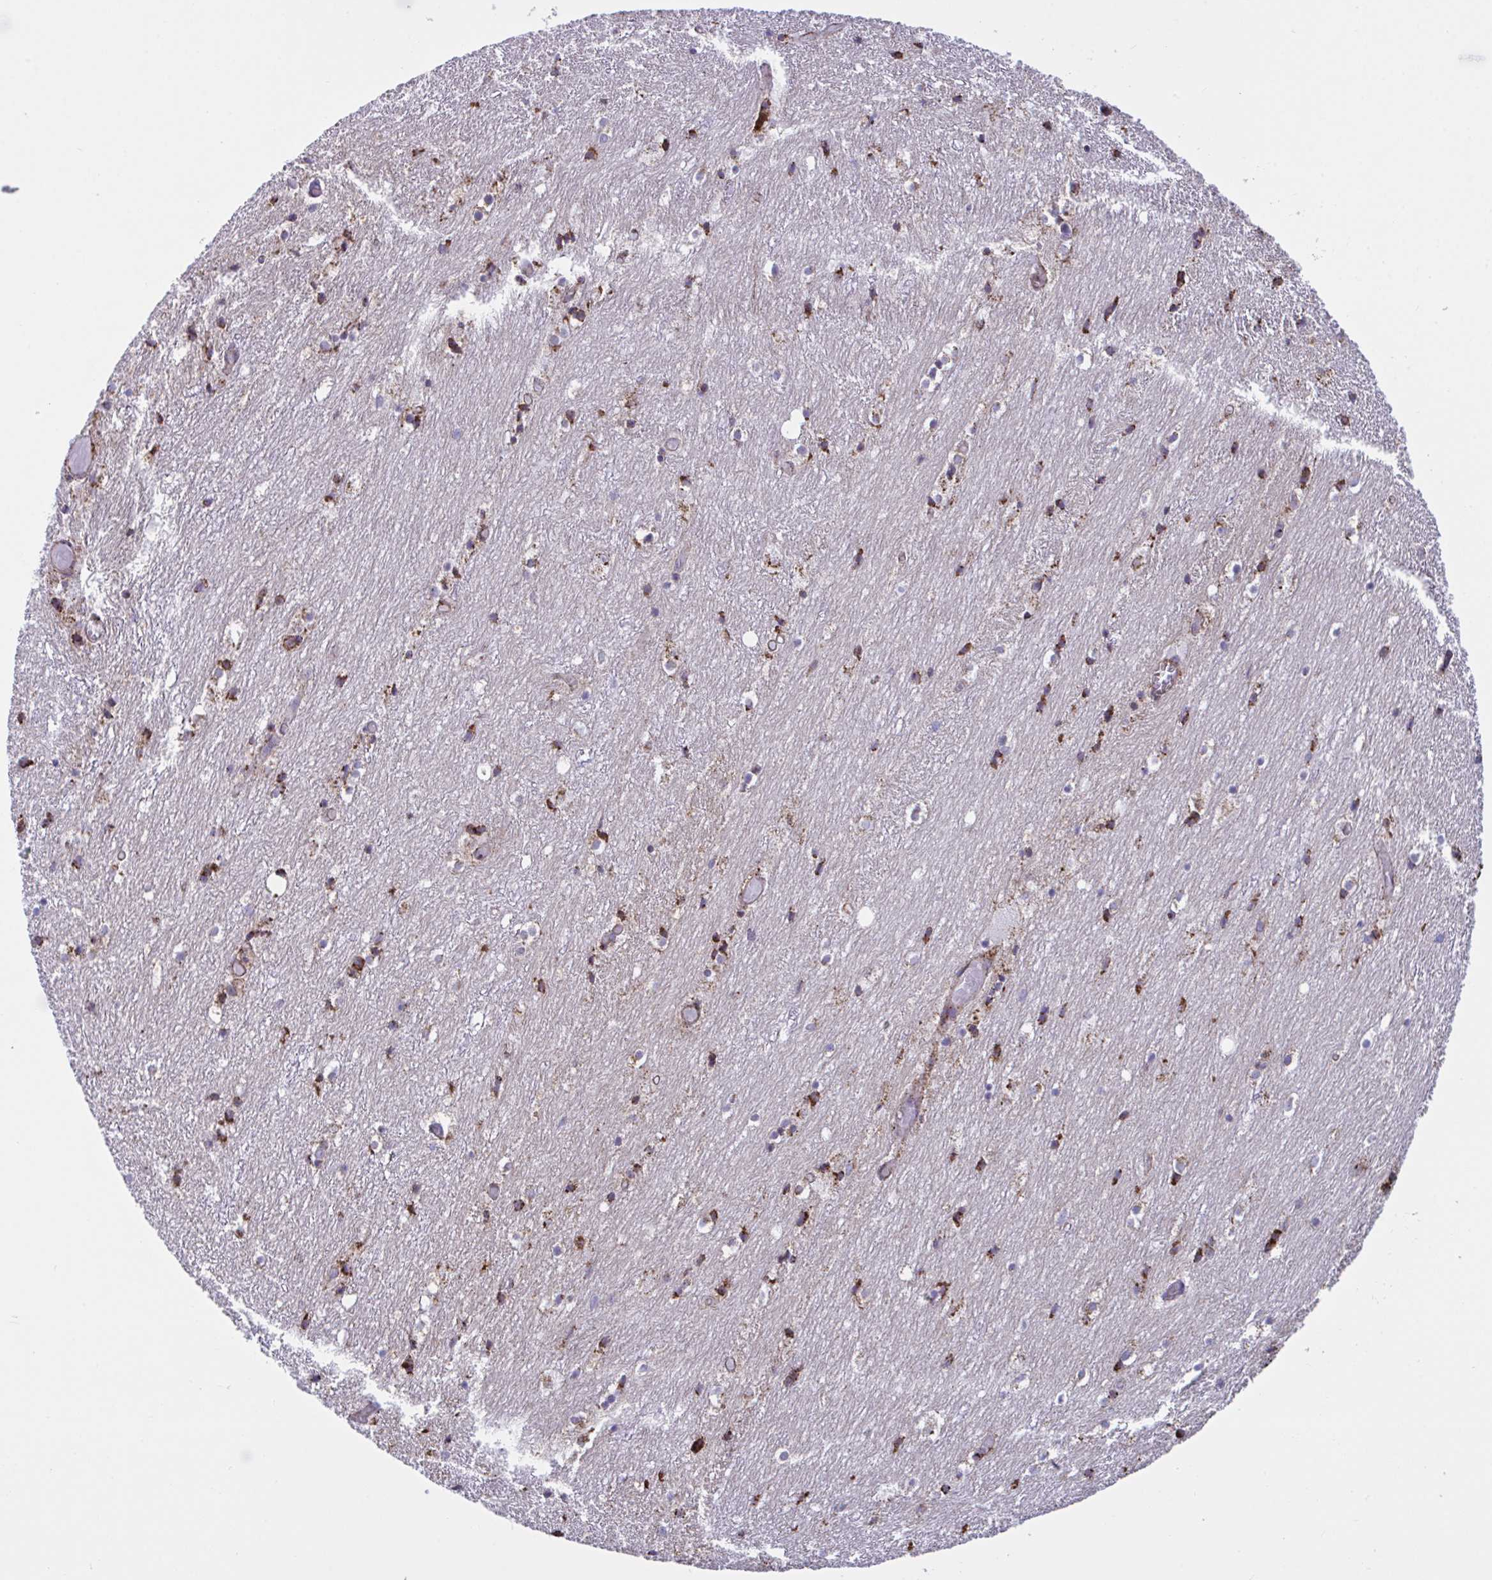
{"staining": {"intensity": "strong", "quantity": "25%-75%", "location": "cytoplasmic/membranous"}, "tissue": "hippocampus", "cell_type": "Glial cells", "image_type": "normal", "snomed": [{"axis": "morphology", "description": "Normal tissue, NOS"}, {"axis": "topography", "description": "Hippocampus"}], "caption": "An immunohistochemistry (IHC) micrograph of benign tissue is shown. Protein staining in brown shows strong cytoplasmic/membranous positivity in hippocampus within glial cells.", "gene": "PEAK3", "patient": {"sex": "female", "age": 52}}